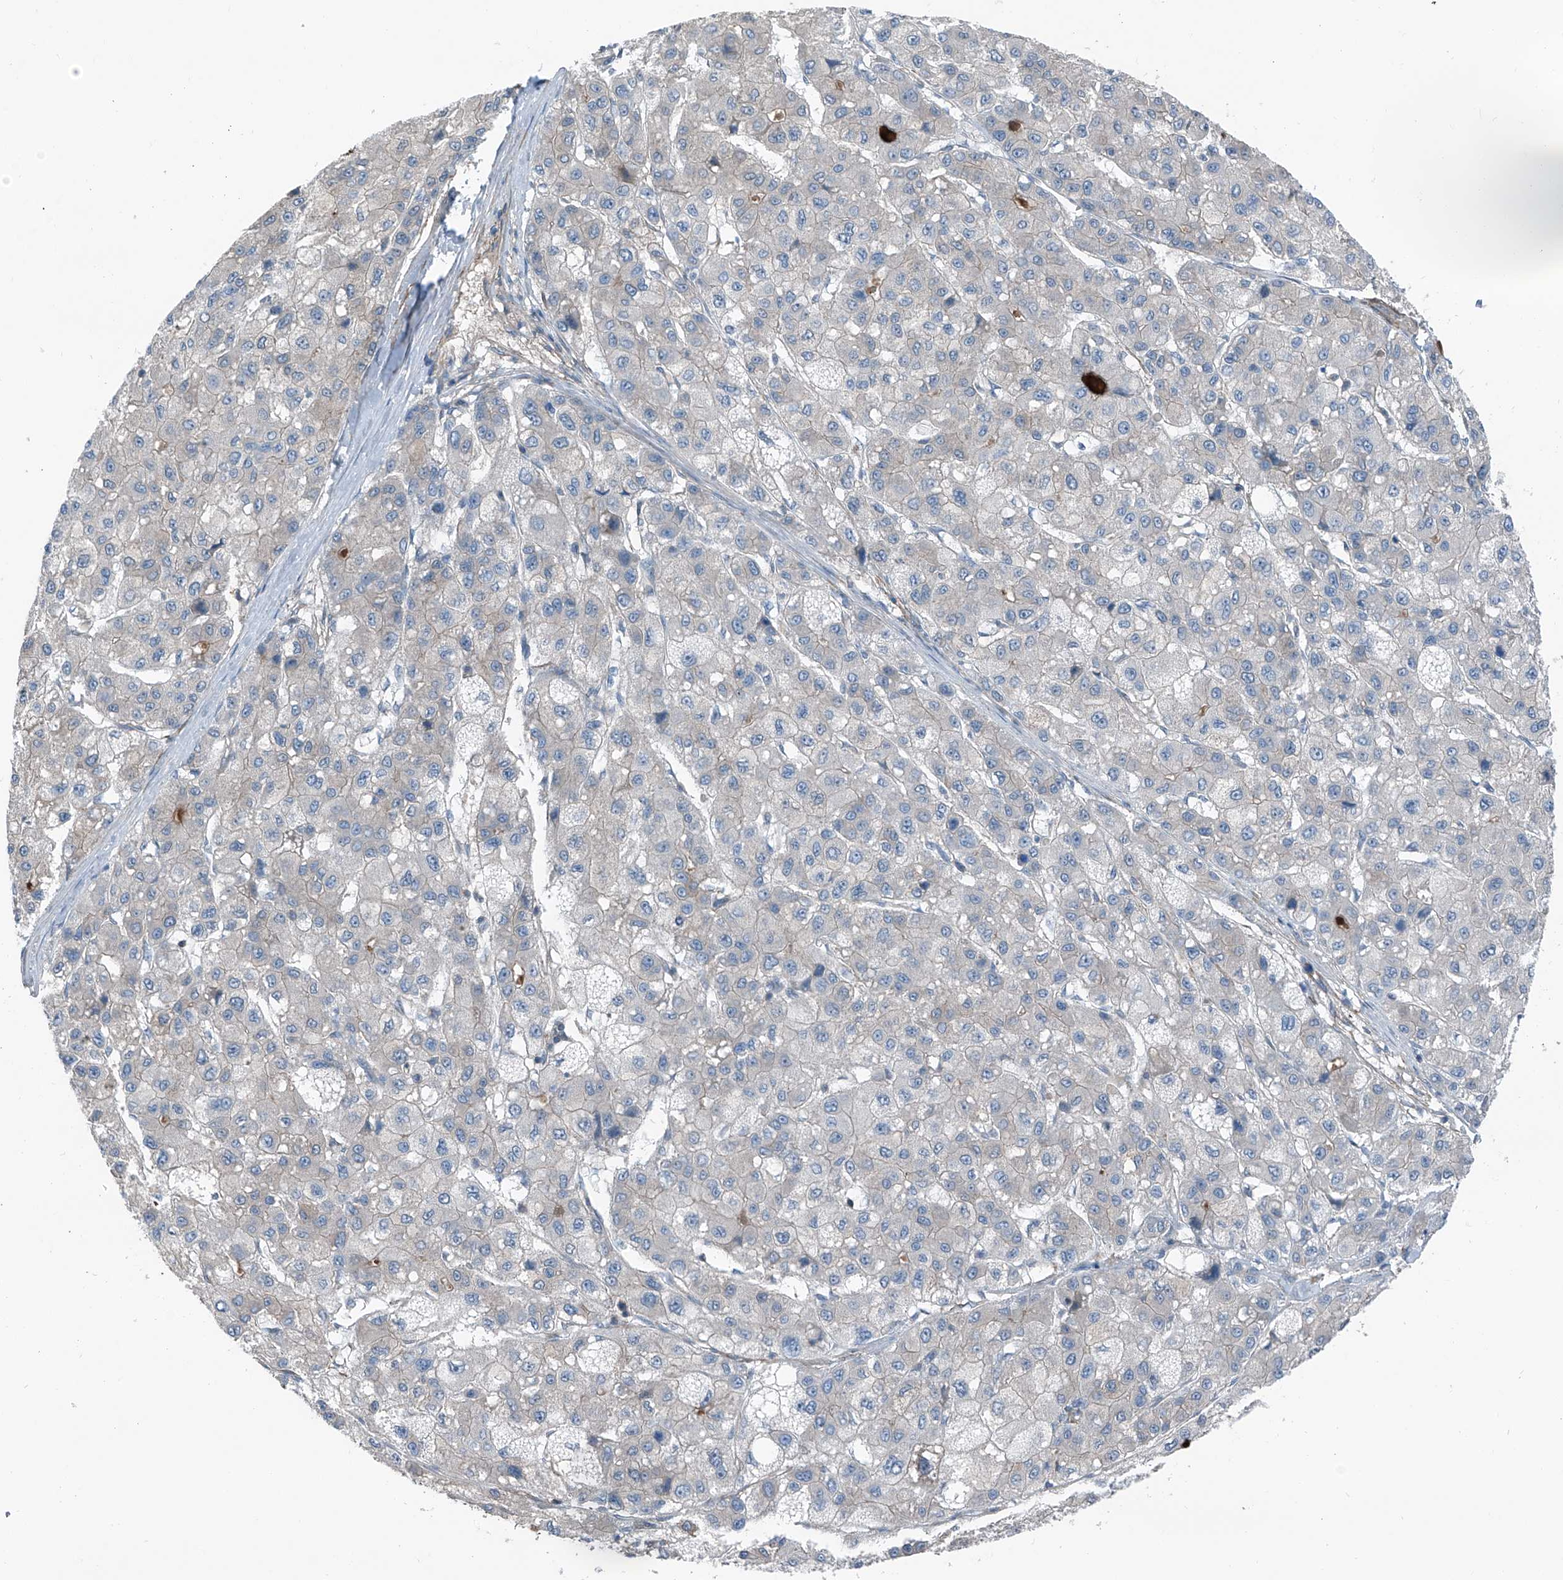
{"staining": {"intensity": "negative", "quantity": "none", "location": "none"}, "tissue": "liver cancer", "cell_type": "Tumor cells", "image_type": "cancer", "snomed": [{"axis": "morphology", "description": "Carcinoma, Hepatocellular, NOS"}, {"axis": "topography", "description": "Liver"}], "caption": "The micrograph shows no staining of tumor cells in liver cancer.", "gene": "HSPB11", "patient": {"sex": "male", "age": 80}}